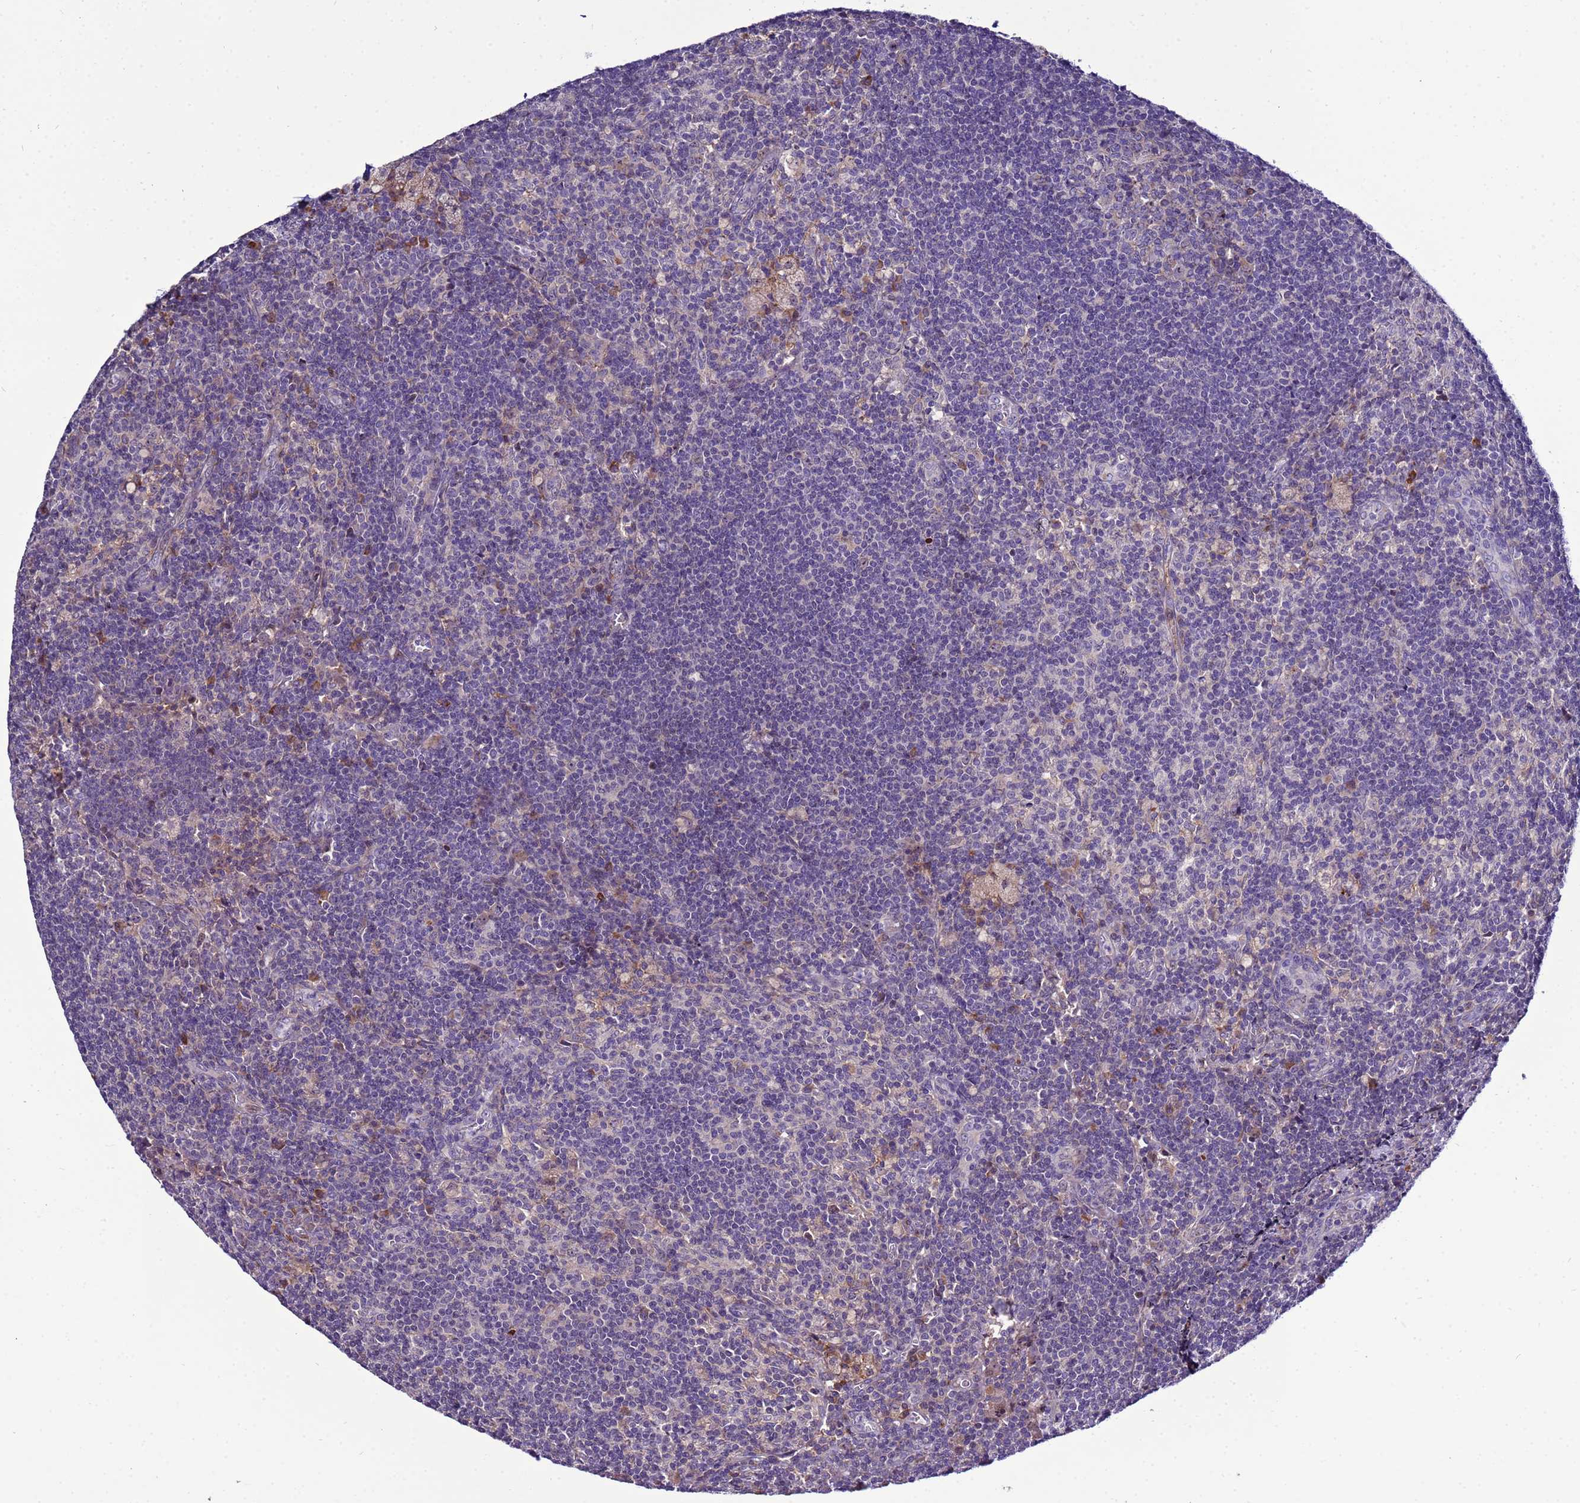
{"staining": {"intensity": "negative", "quantity": "none", "location": "none"}, "tissue": "lymph node", "cell_type": "Germinal center cells", "image_type": "normal", "snomed": [{"axis": "morphology", "description": "Normal tissue, NOS"}, {"axis": "topography", "description": "Lymph node"}], "caption": "This is an immunohistochemistry photomicrograph of normal lymph node. There is no expression in germinal center cells.", "gene": "NOL8", "patient": {"sex": "male", "age": 69}}